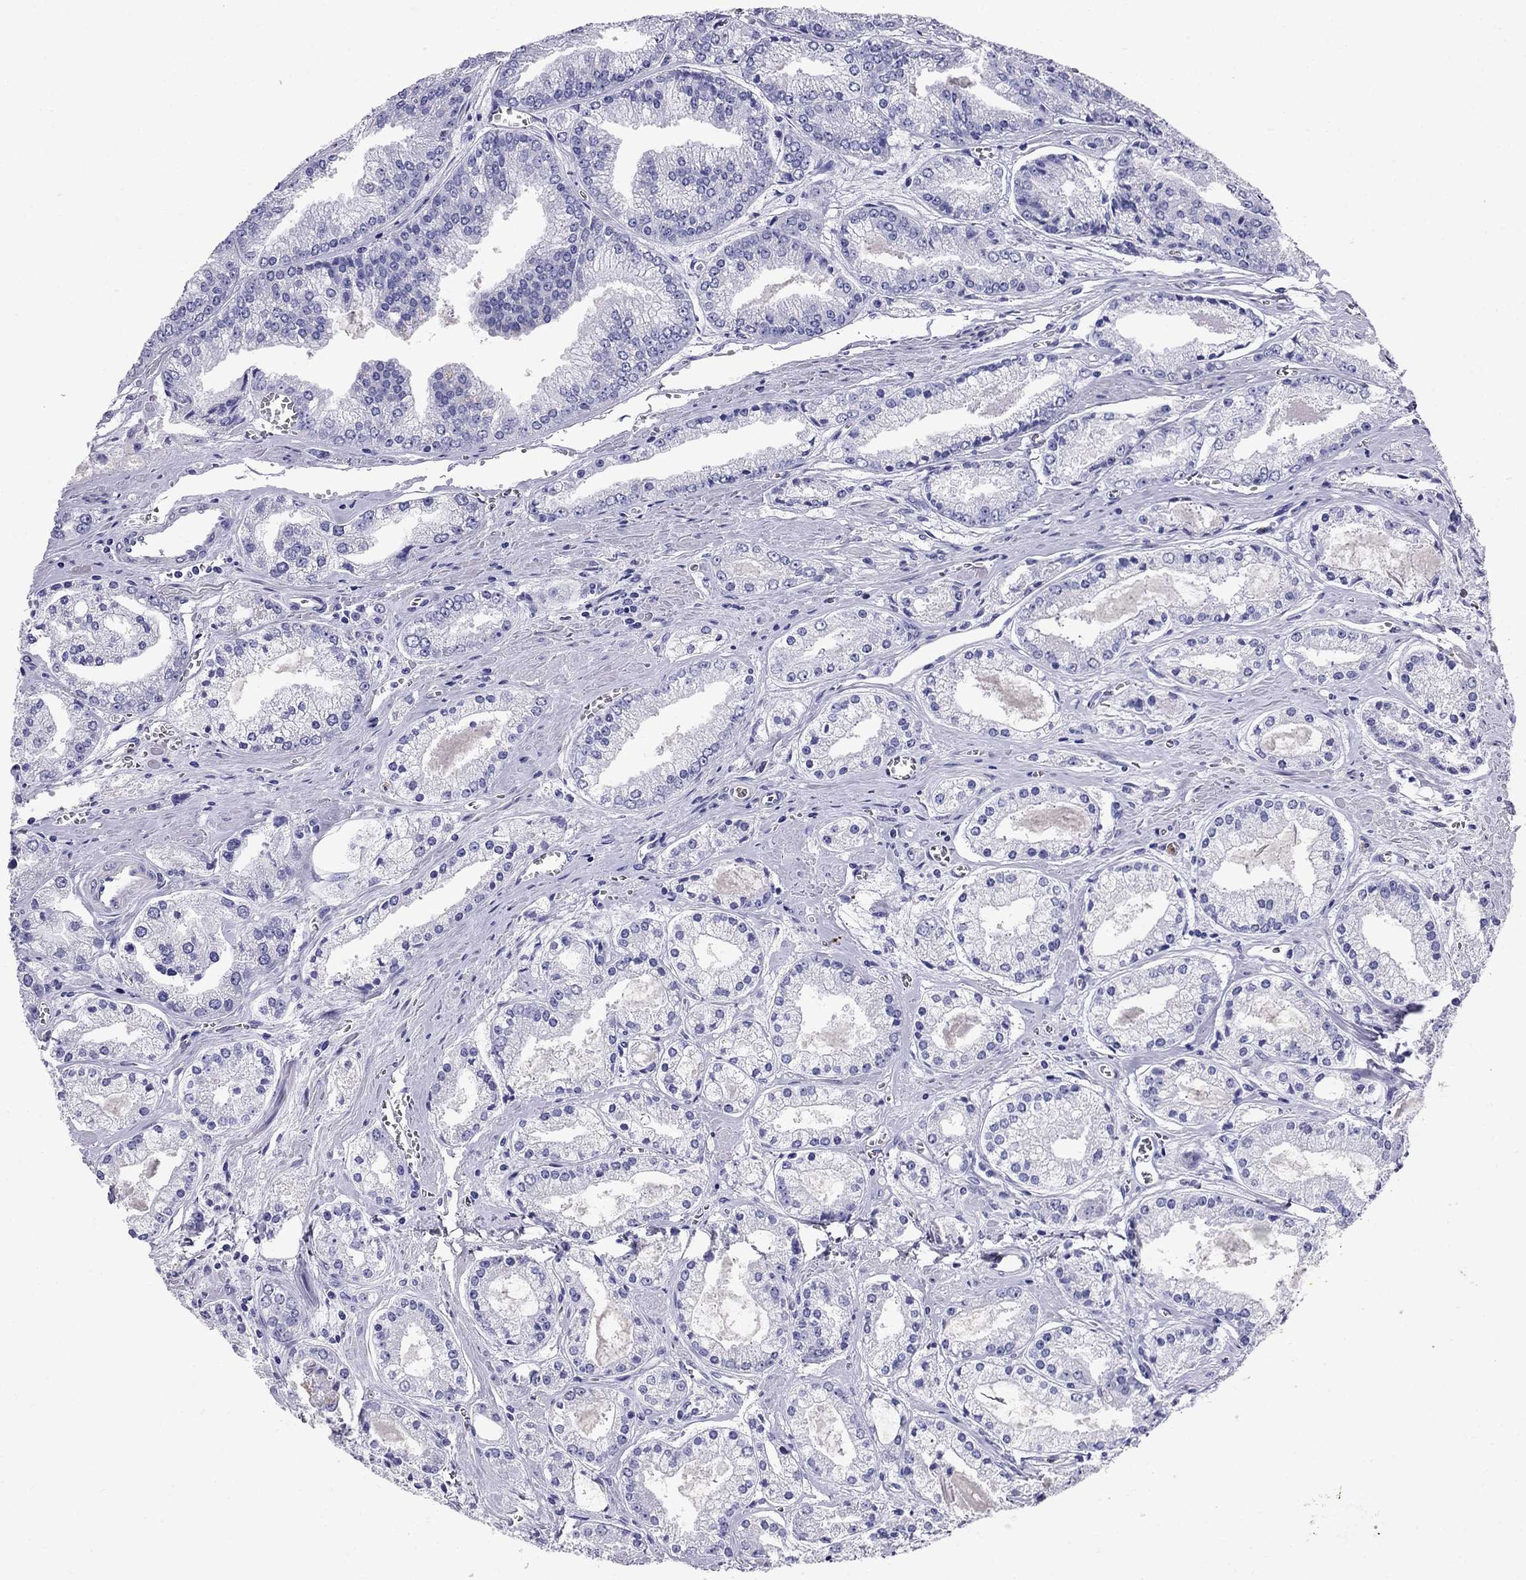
{"staining": {"intensity": "negative", "quantity": "none", "location": "none"}, "tissue": "prostate cancer", "cell_type": "Tumor cells", "image_type": "cancer", "snomed": [{"axis": "morphology", "description": "Adenocarcinoma, NOS"}, {"axis": "topography", "description": "Prostate"}], "caption": "Image shows no protein positivity in tumor cells of prostate cancer tissue. The staining is performed using DAB (3,3'-diaminobenzidine) brown chromogen with nuclei counter-stained in using hematoxylin.", "gene": "PPP1R36", "patient": {"sex": "male", "age": 72}}